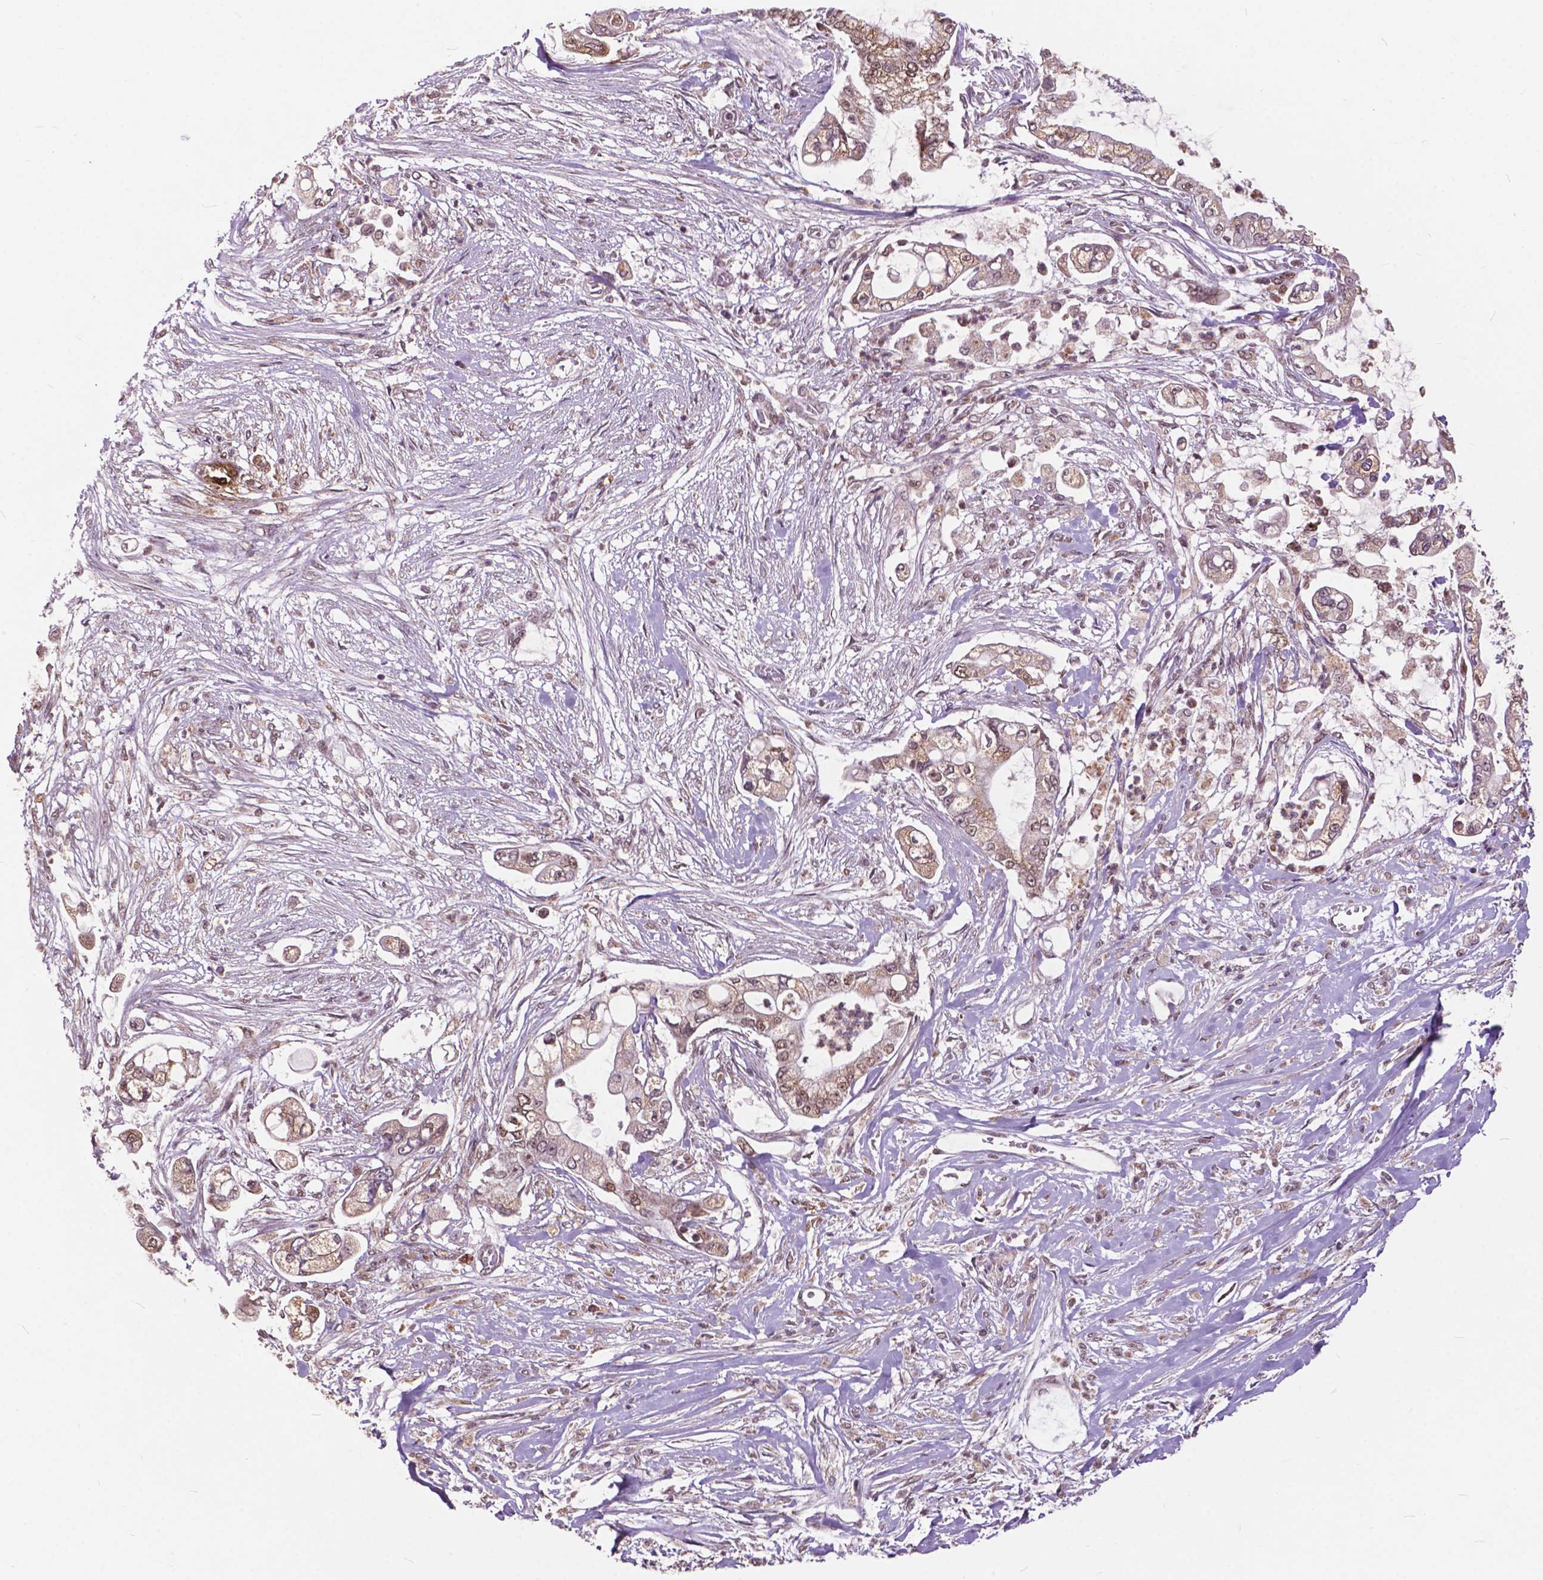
{"staining": {"intensity": "weak", "quantity": ">75%", "location": "cytoplasmic/membranous,nuclear"}, "tissue": "pancreatic cancer", "cell_type": "Tumor cells", "image_type": "cancer", "snomed": [{"axis": "morphology", "description": "Adenocarcinoma, NOS"}, {"axis": "topography", "description": "Pancreas"}], "caption": "A brown stain labels weak cytoplasmic/membranous and nuclear expression of a protein in pancreatic cancer tumor cells.", "gene": "MSH2", "patient": {"sex": "female", "age": 69}}